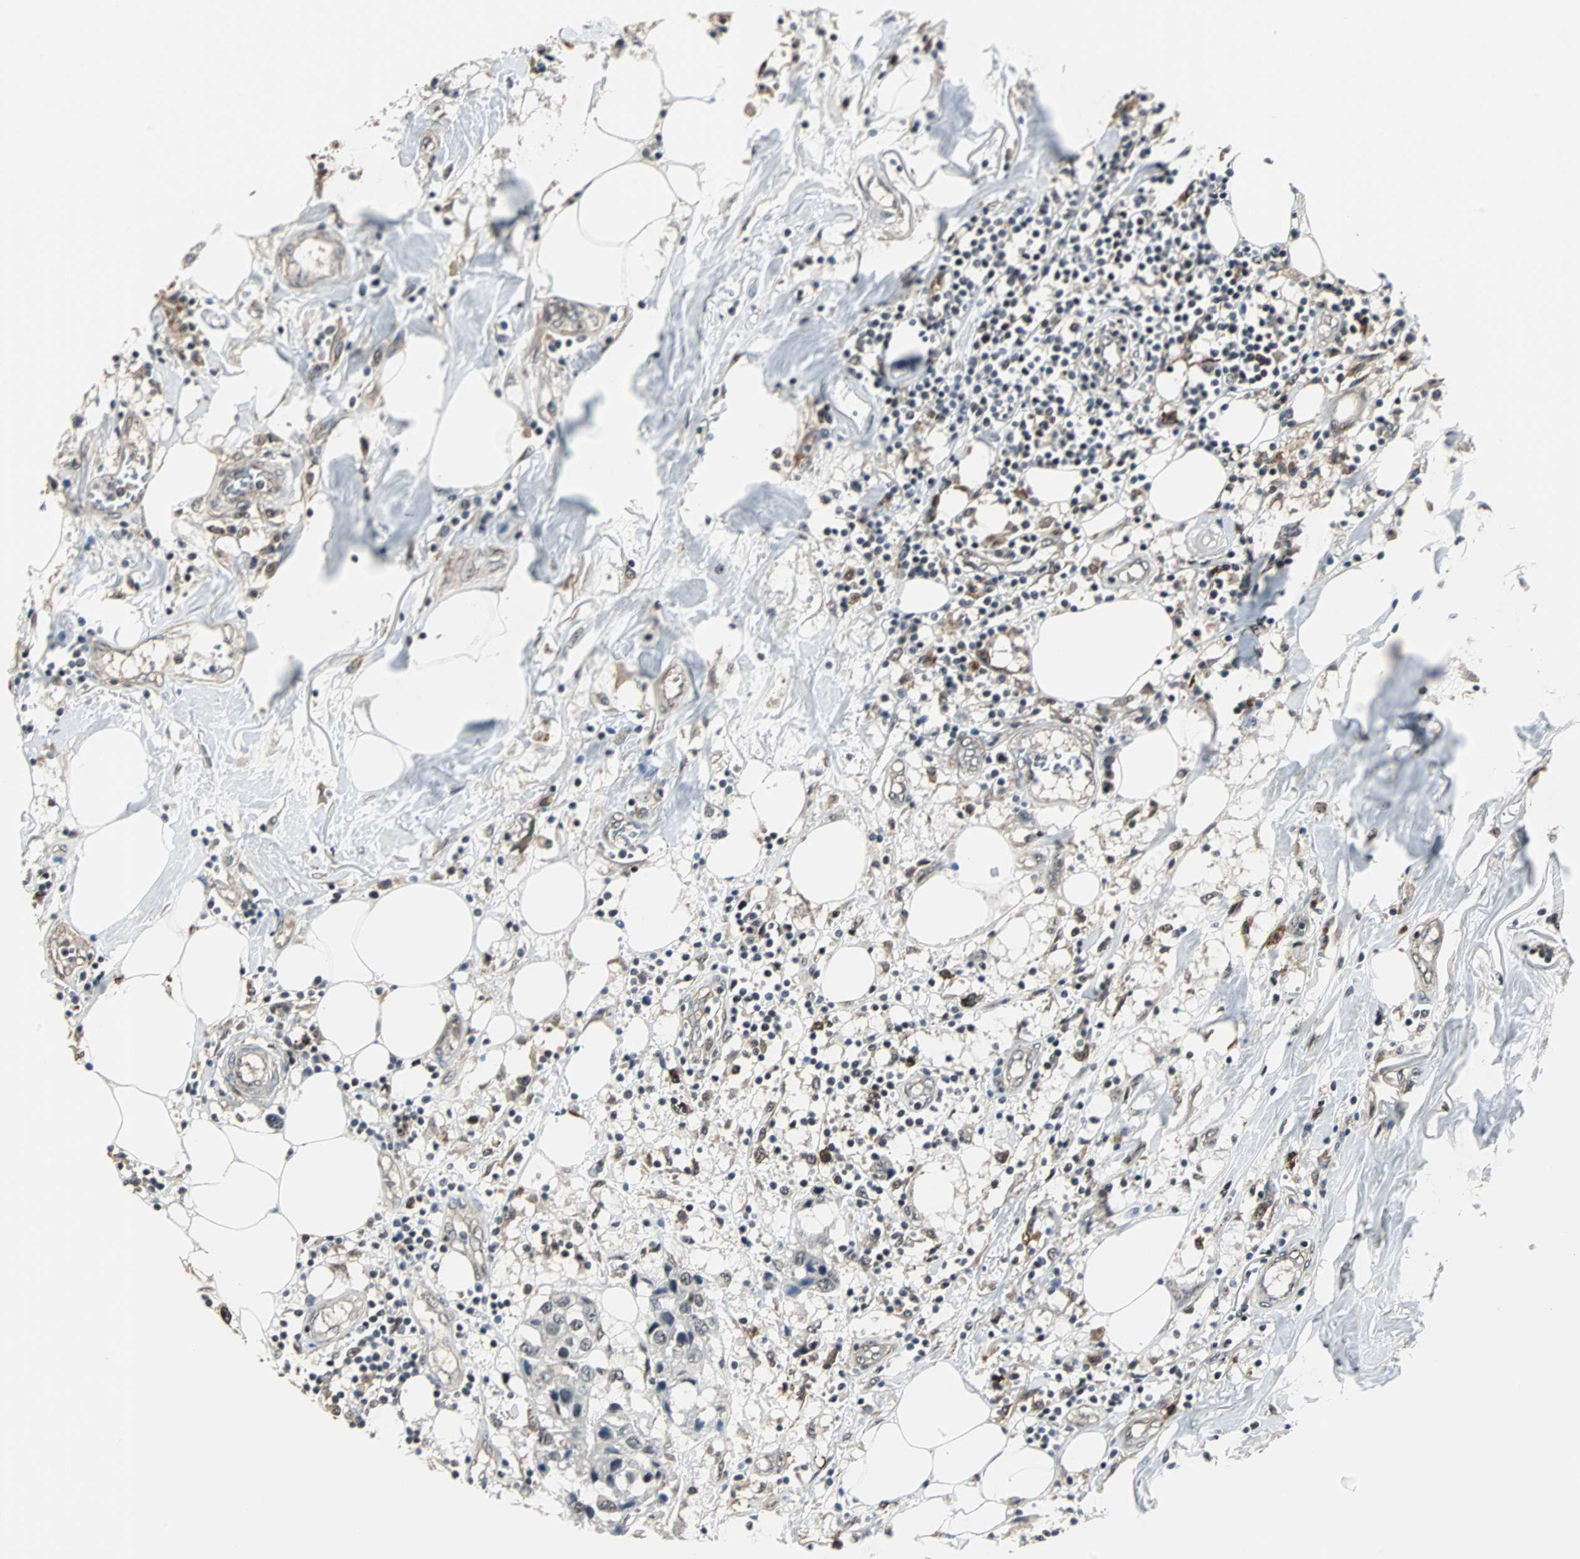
{"staining": {"intensity": "negative", "quantity": "none", "location": "none"}, "tissue": "breast cancer", "cell_type": "Tumor cells", "image_type": "cancer", "snomed": [{"axis": "morphology", "description": "Duct carcinoma"}, {"axis": "topography", "description": "Breast"}], "caption": "High power microscopy photomicrograph of an immunohistochemistry (IHC) photomicrograph of intraductal carcinoma (breast), revealing no significant expression in tumor cells.", "gene": "MKX", "patient": {"sex": "female", "age": 80}}